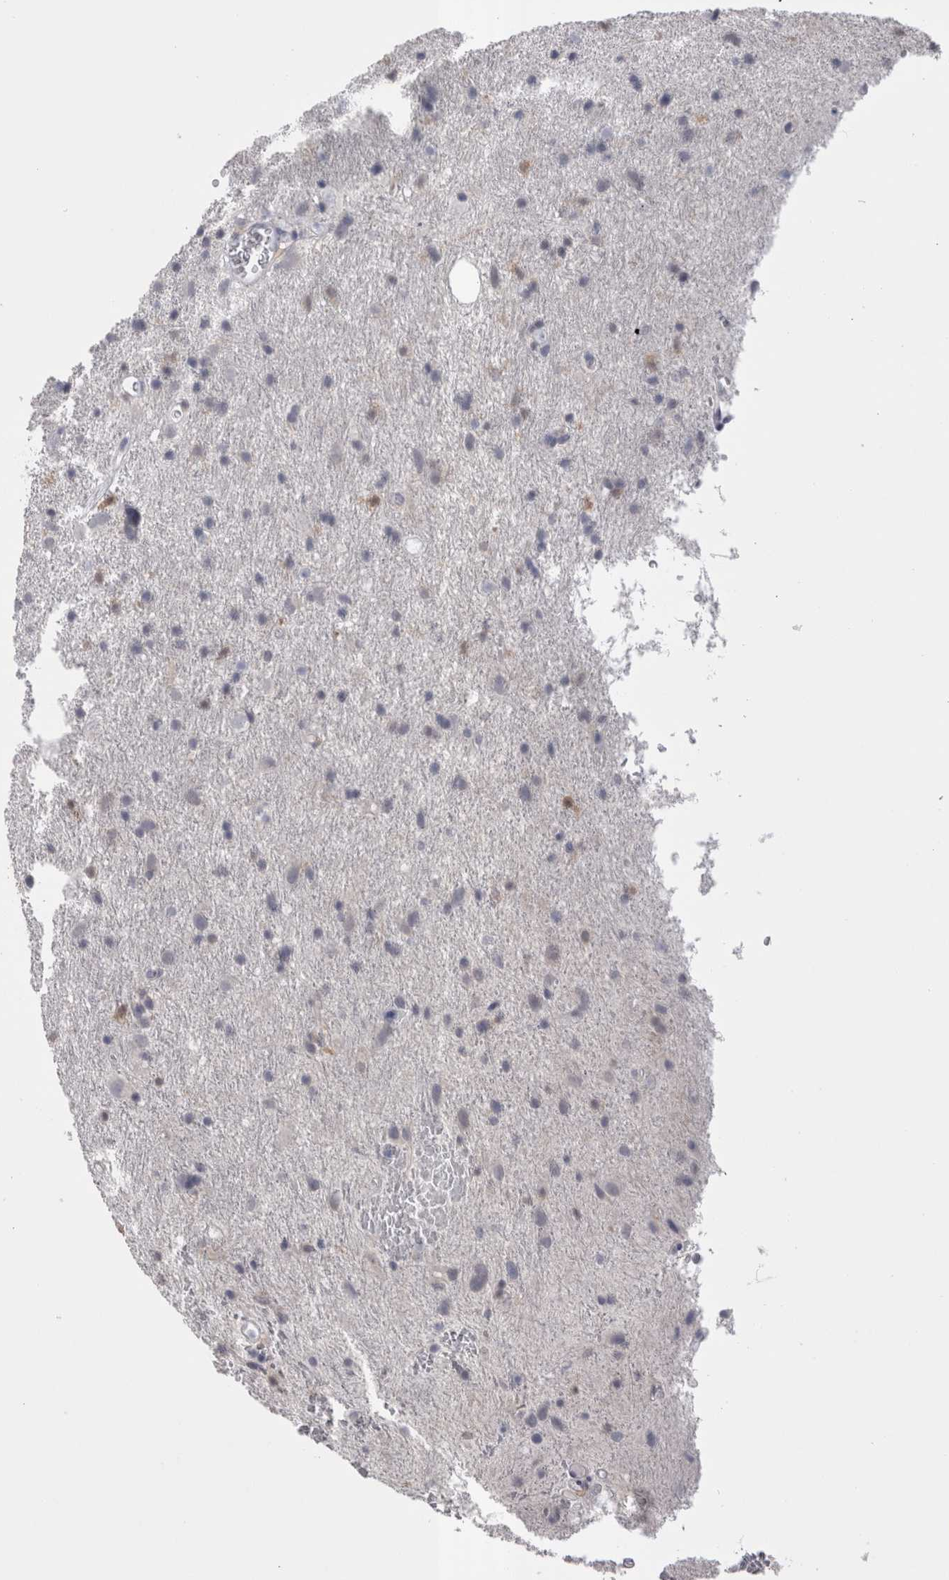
{"staining": {"intensity": "negative", "quantity": "none", "location": "none"}, "tissue": "glioma", "cell_type": "Tumor cells", "image_type": "cancer", "snomed": [{"axis": "morphology", "description": "Glioma, malignant, Low grade"}, {"axis": "topography", "description": "Brain"}], "caption": "An IHC photomicrograph of low-grade glioma (malignant) is shown. There is no staining in tumor cells of low-grade glioma (malignant).", "gene": "SUCNR1", "patient": {"sex": "male", "age": 77}}